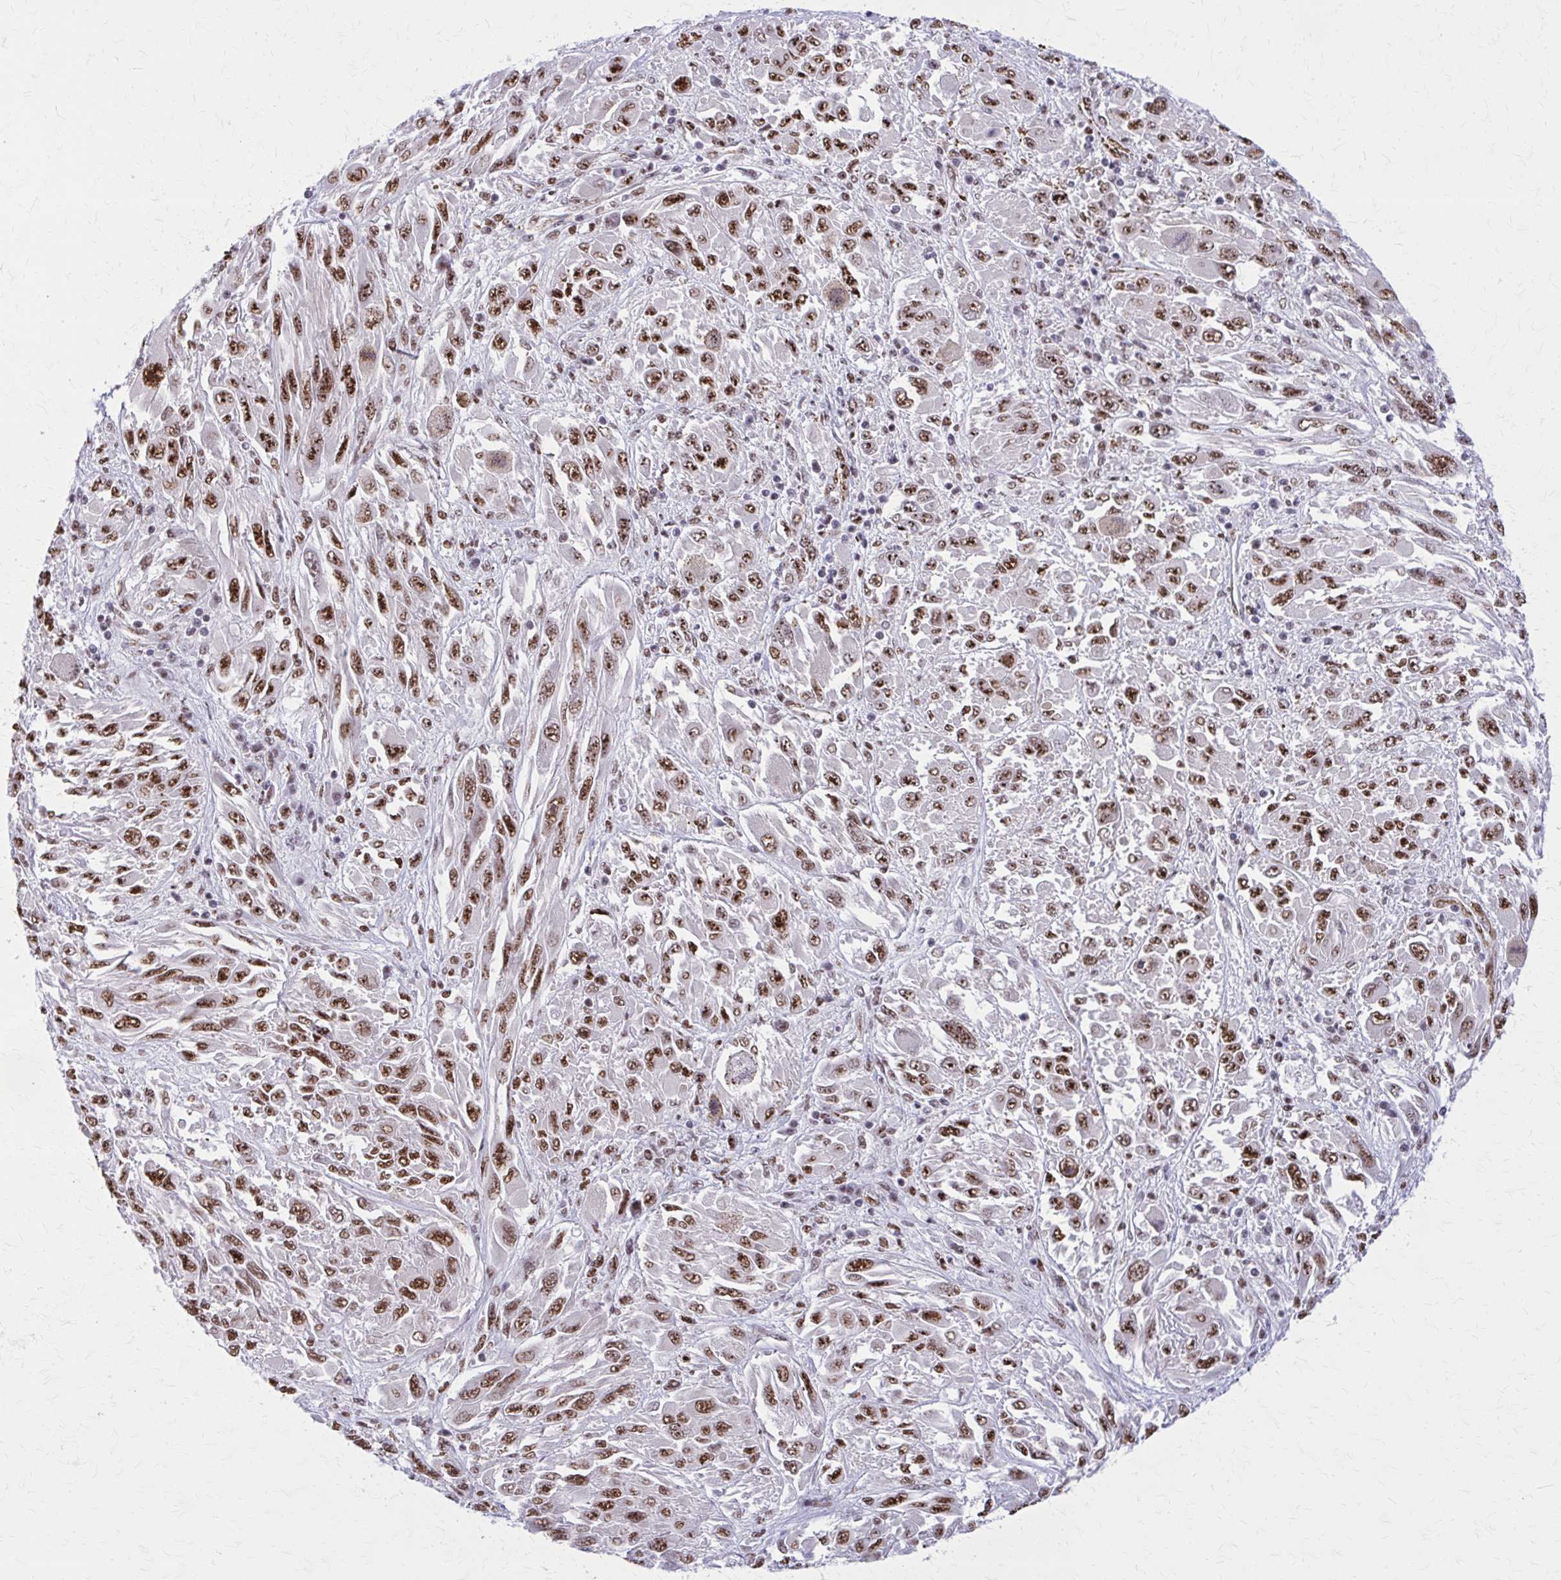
{"staining": {"intensity": "strong", "quantity": ">75%", "location": "nuclear"}, "tissue": "melanoma", "cell_type": "Tumor cells", "image_type": "cancer", "snomed": [{"axis": "morphology", "description": "Malignant melanoma, NOS"}, {"axis": "topography", "description": "Skin"}], "caption": "The histopathology image reveals staining of malignant melanoma, revealing strong nuclear protein positivity (brown color) within tumor cells. The staining was performed using DAB (3,3'-diaminobenzidine), with brown indicating positive protein expression. Nuclei are stained blue with hematoxylin.", "gene": "NRBF2", "patient": {"sex": "female", "age": 91}}